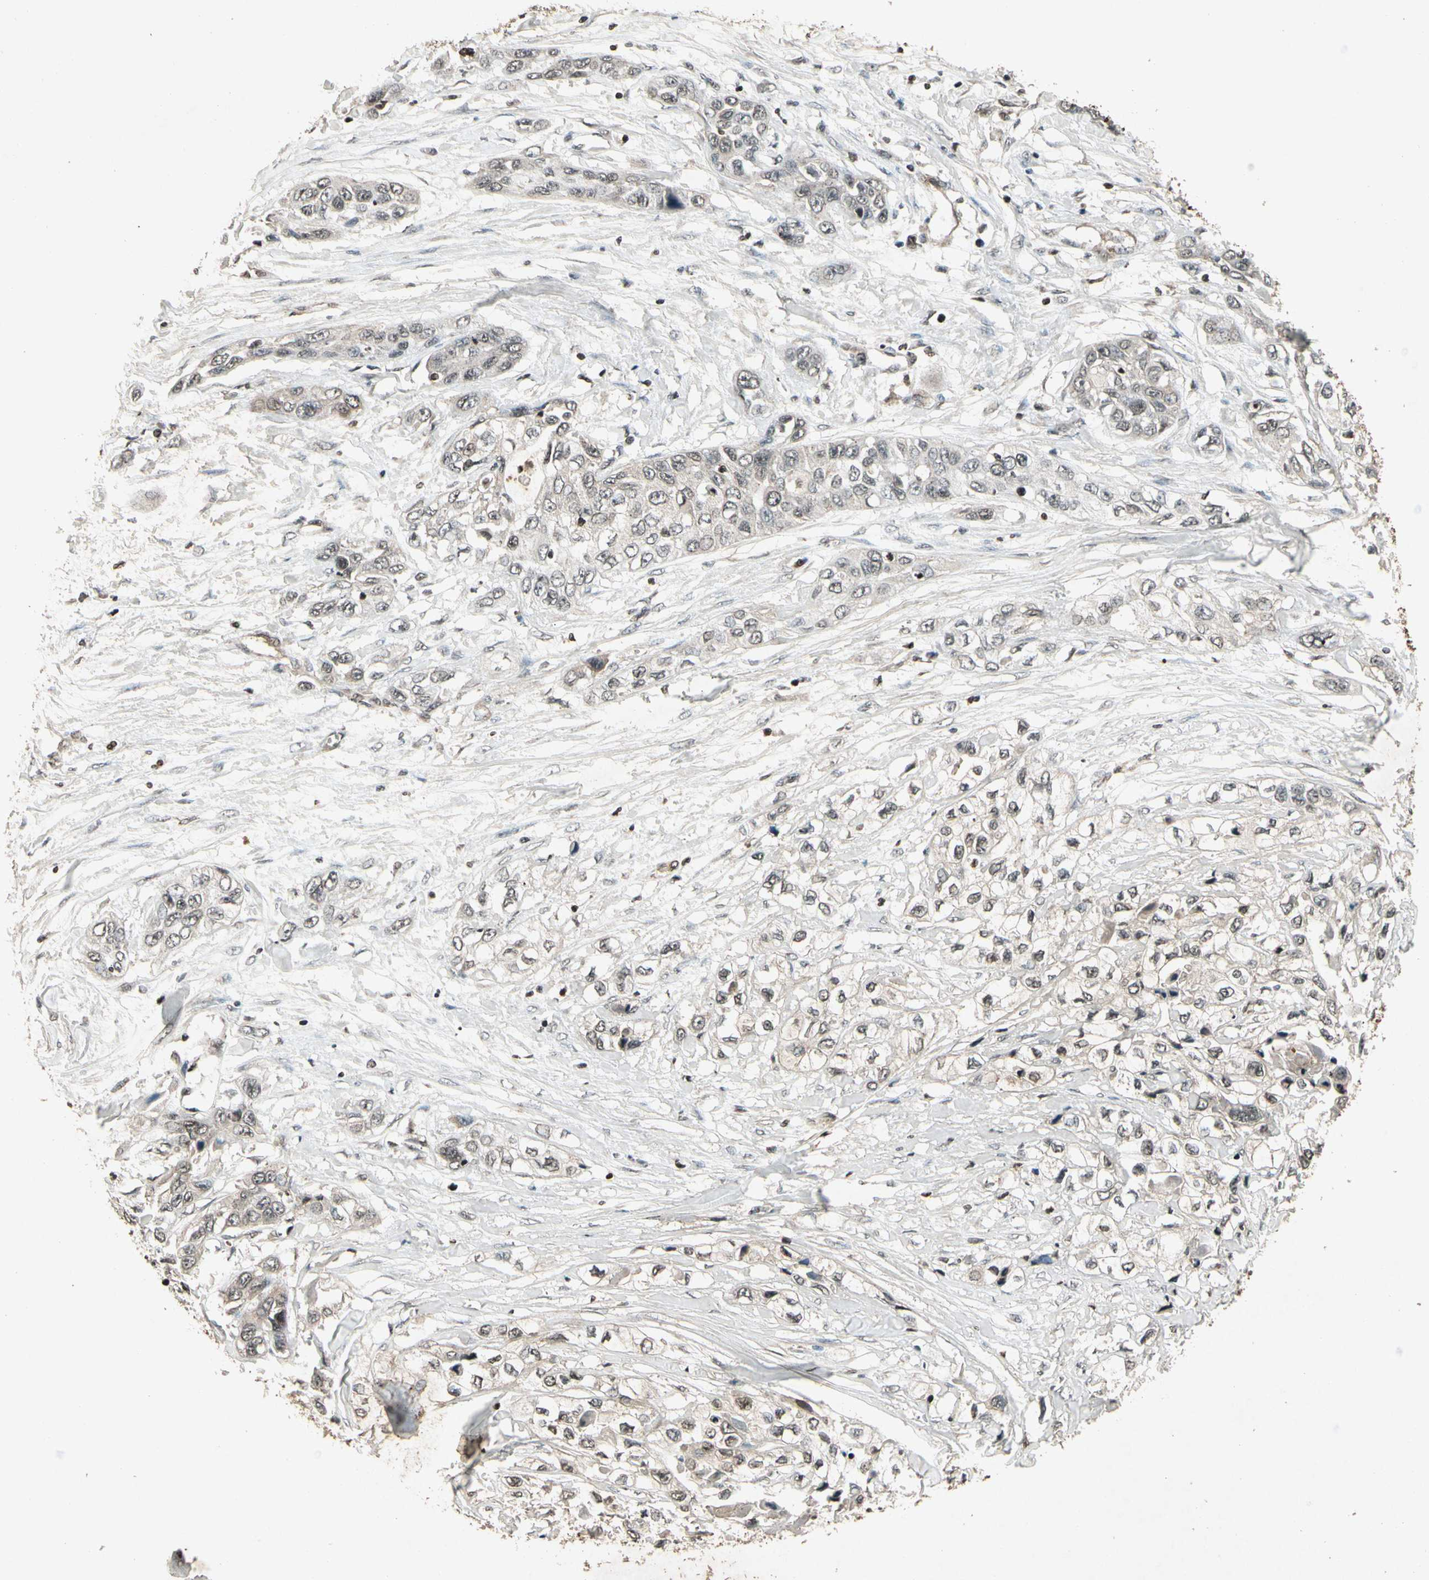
{"staining": {"intensity": "weak", "quantity": ">75%", "location": "cytoplasmic/membranous"}, "tissue": "pancreatic cancer", "cell_type": "Tumor cells", "image_type": "cancer", "snomed": [{"axis": "morphology", "description": "Adenocarcinoma, NOS"}, {"axis": "topography", "description": "Pancreas"}], "caption": "IHC (DAB (3,3'-diaminobenzidine)) staining of human adenocarcinoma (pancreatic) exhibits weak cytoplasmic/membranous protein staining in about >75% of tumor cells.", "gene": "GLRX", "patient": {"sex": "female", "age": 70}}